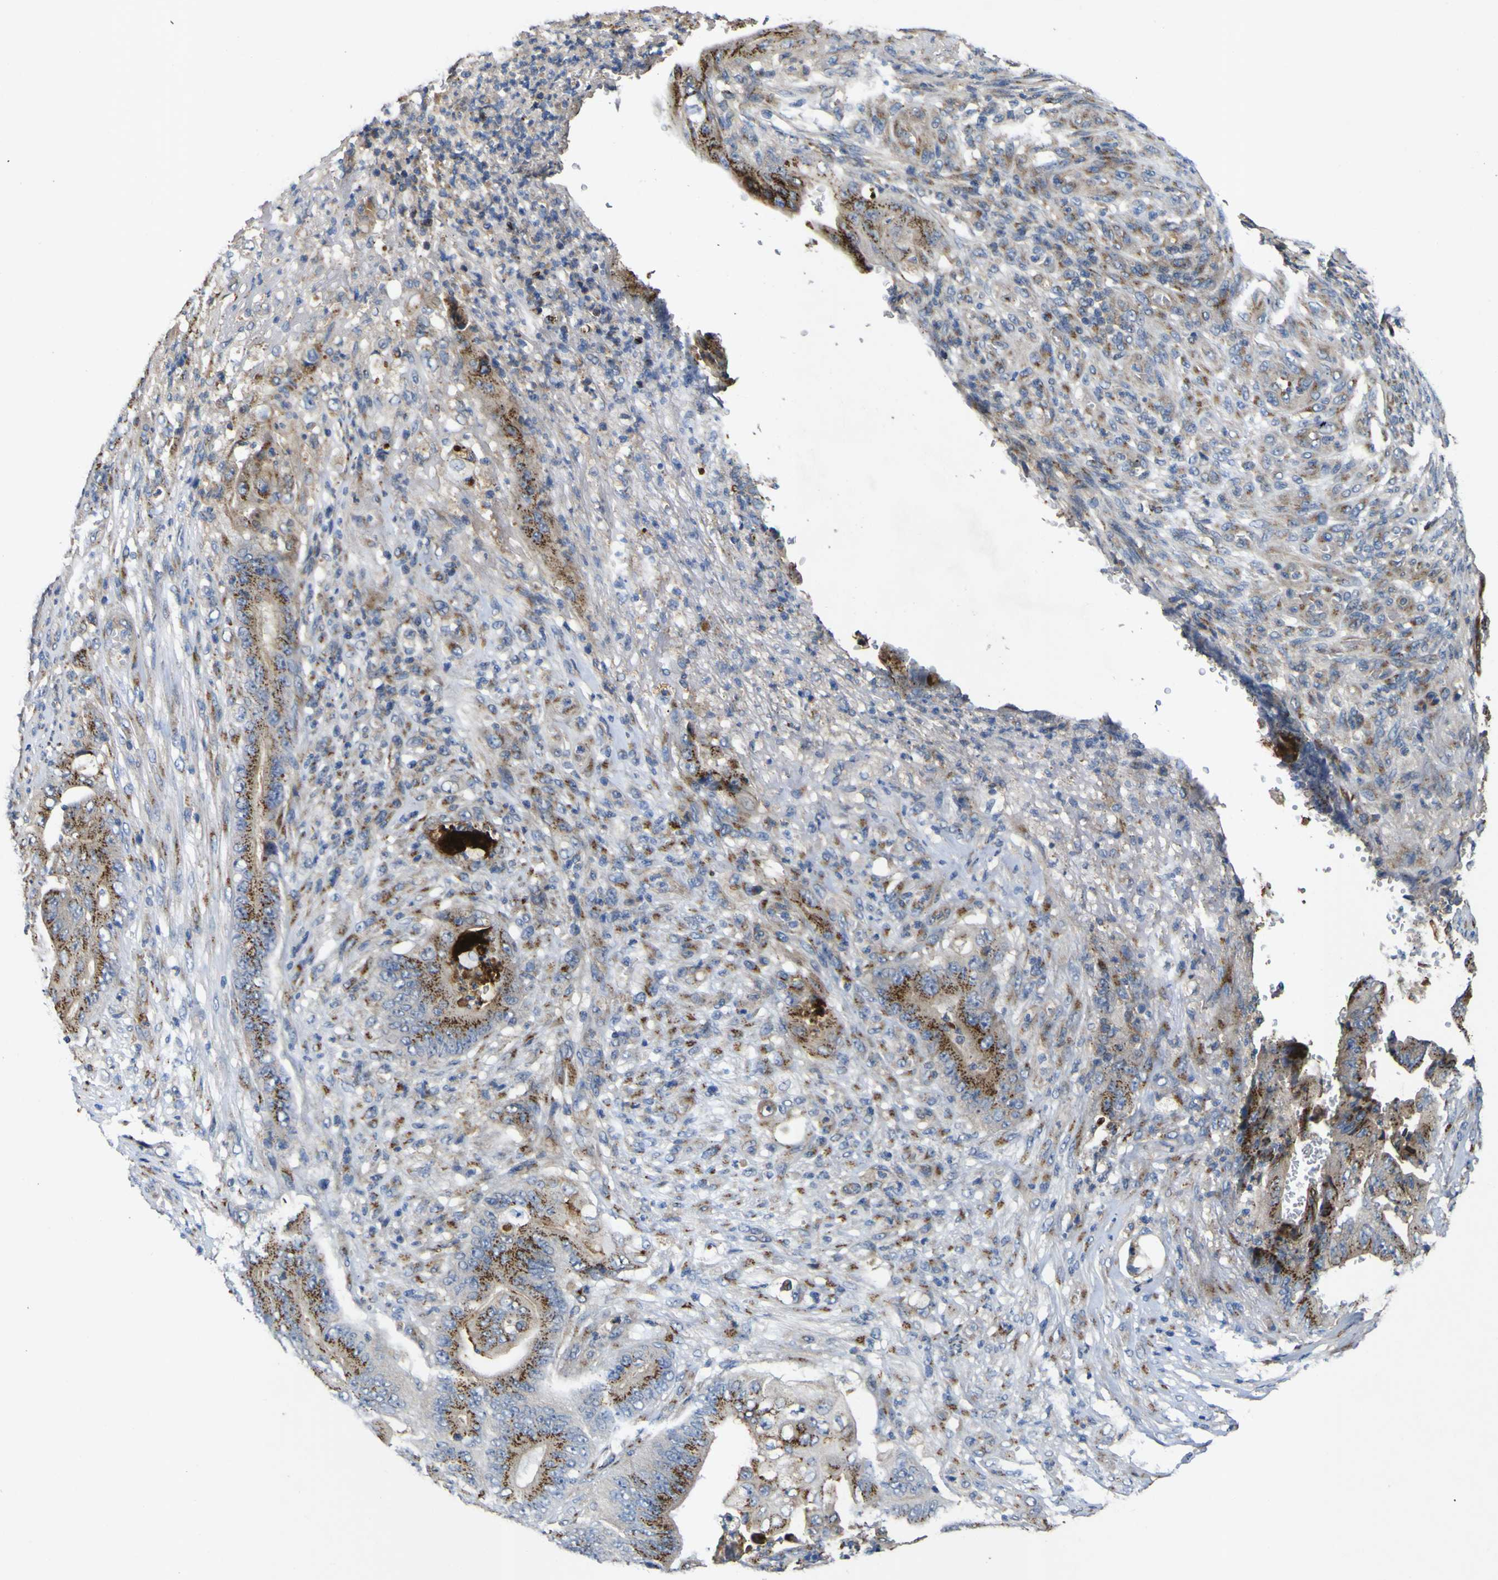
{"staining": {"intensity": "strong", "quantity": ">75%", "location": "cytoplasmic/membranous"}, "tissue": "stomach cancer", "cell_type": "Tumor cells", "image_type": "cancer", "snomed": [{"axis": "morphology", "description": "Adenocarcinoma, NOS"}, {"axis": "topography", "description": "Stomach"}], "caption": "Approximately >75% of tumor cells in stomach adenocarcinoma display strong cytoplasmic/membranous protein expression as visualized by brown immunohistochemical staining.", "gene": "COA1", "patient": {"sex": "female", "age": 73}}